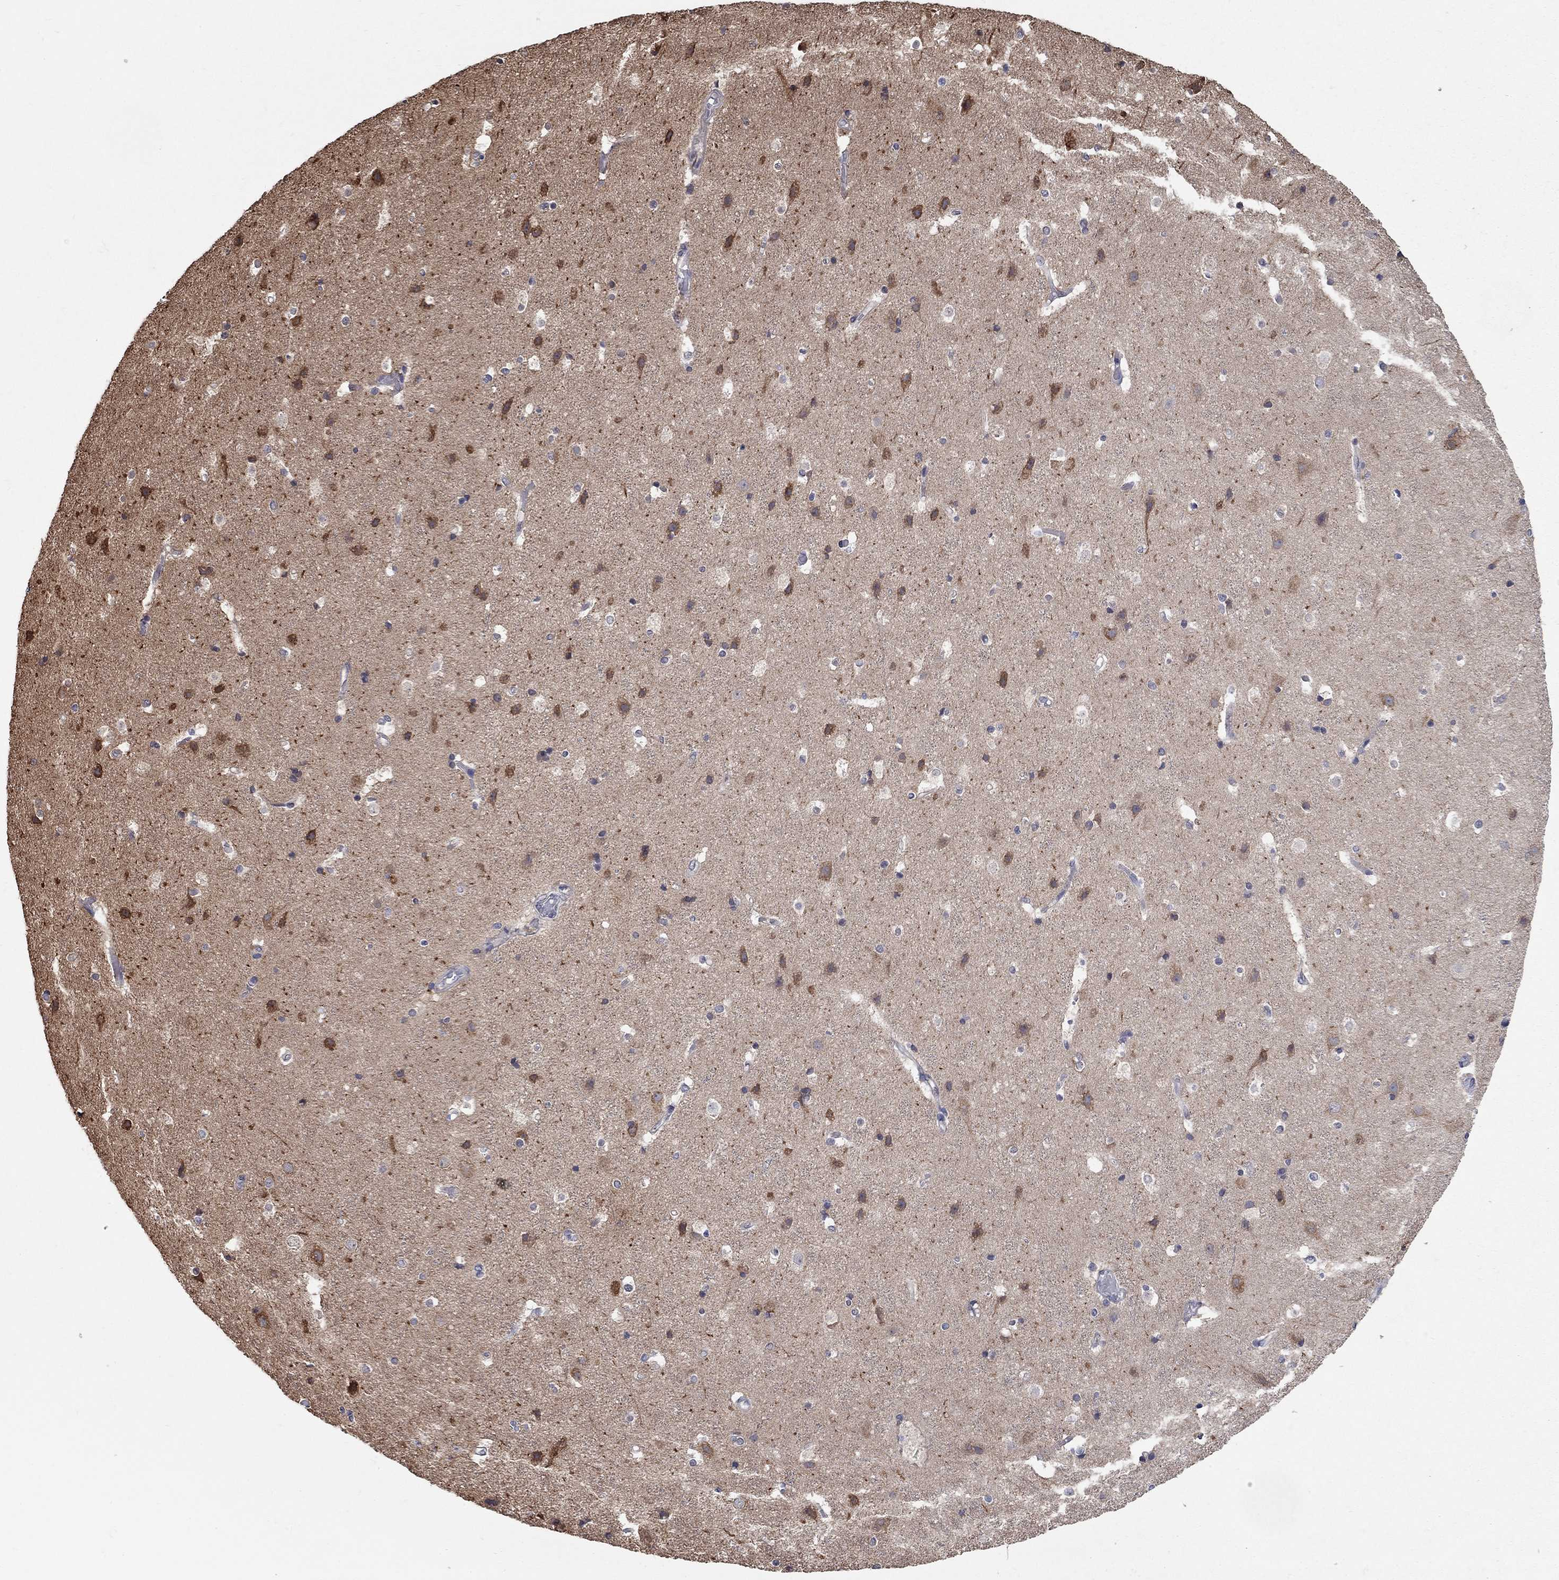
{"staining": {"intensity": "negative", "quantity": "none", "location": "none"}, "tissue": "cerebral cortex", "cell_type": "Endothelial cells", "image_type": "normal", "snomed": [{"axis": "morphology", "description": "Normal tissue, NOS"}, {"axis": "topography", "description": "Cerebral cortex"}], "caption": "DAB immunohistochemical staining of unremarkable cerebral cortex shows no significant positivity in endothelial cells.", "gene": "WASF3", "patient": {"sex": "female", "age": 52}}